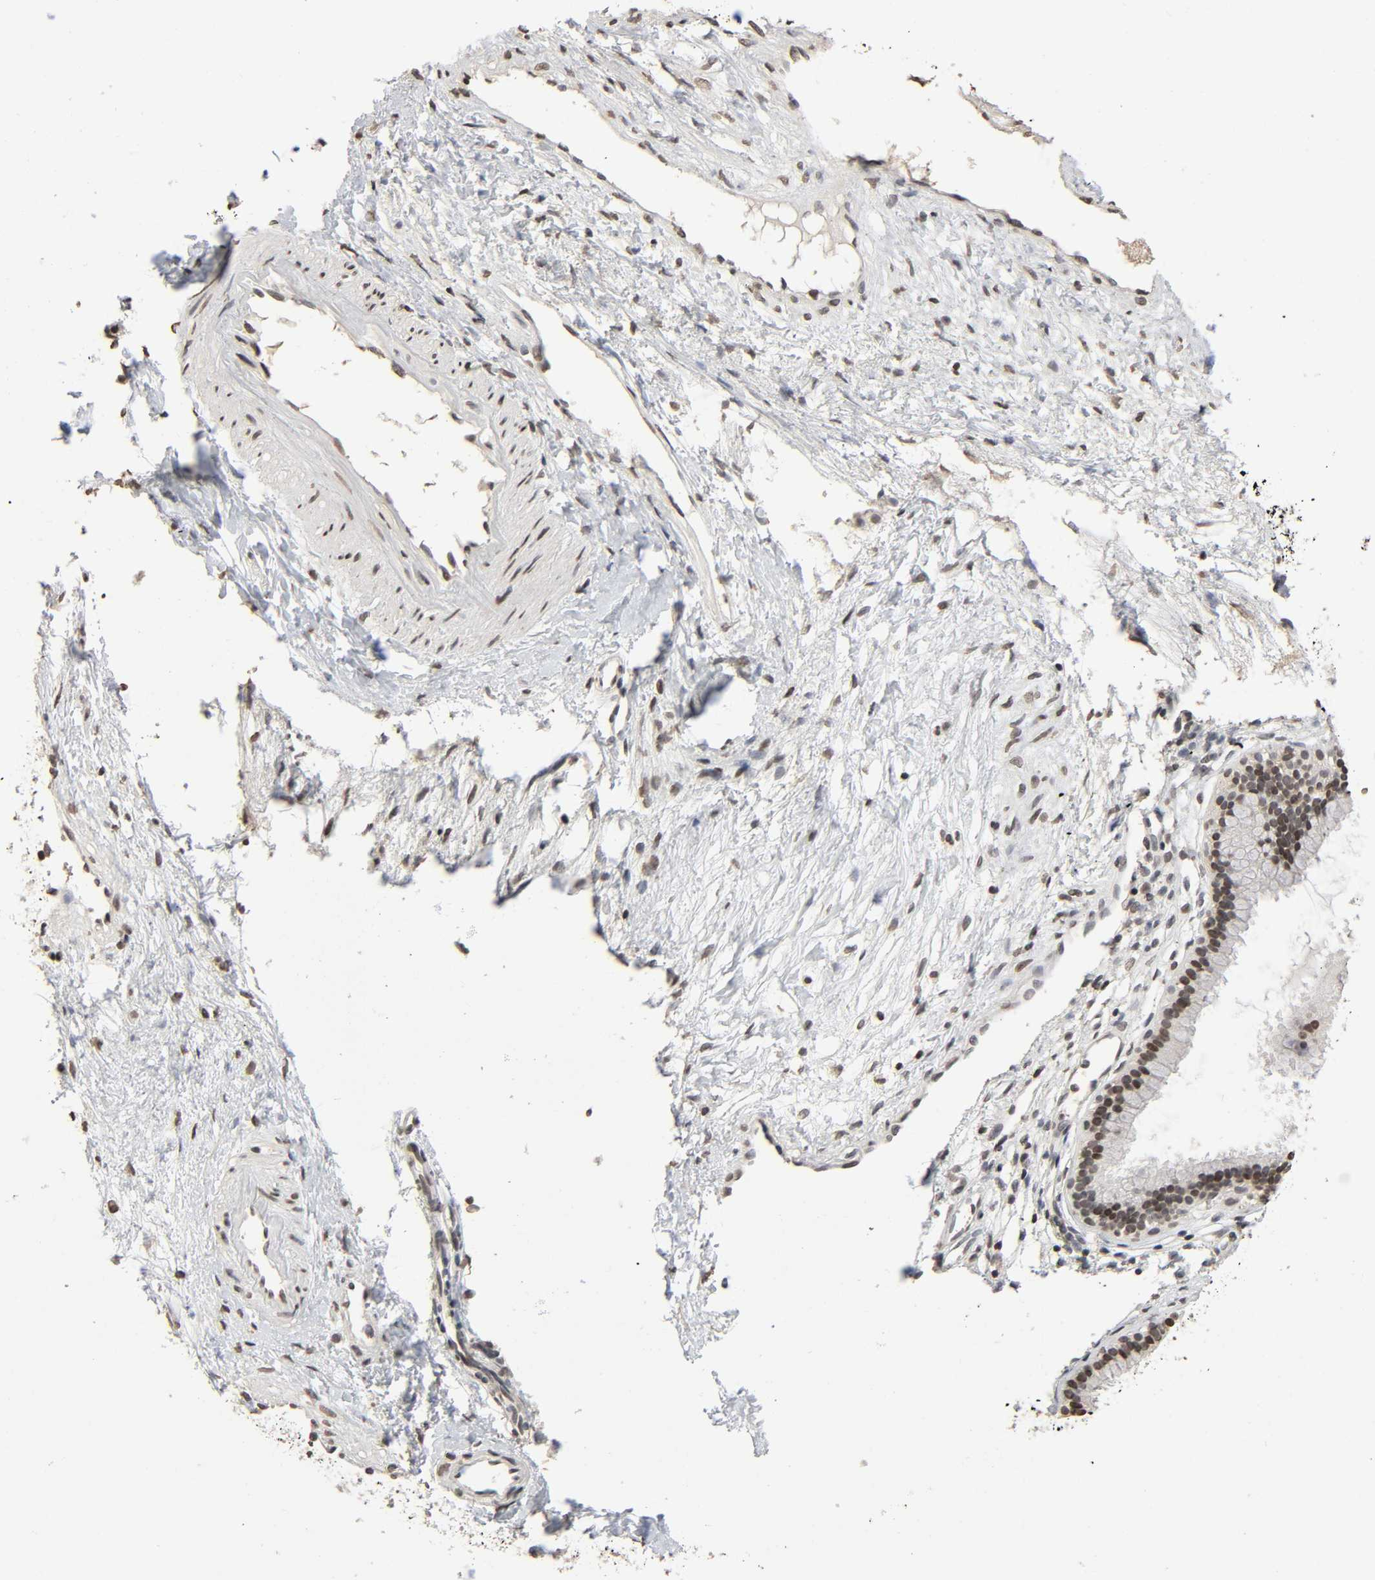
{"staining": {"intensity": "weak", "quantity": "25%-75%", "location": "nuclear"}, "tissue": "nasopharynx", "cell_type": "Respiratory epithelial cells", "image_type": "normal", "snomed": [{"axis": "morphology", "description": "Normal tissue, NOS"}, {"axis": "topography", "description": "Nasopharynx"}], "caption": "Nasopharynx stained with a brown dye displays weak nuclear positive staining in about 25%-75% of respiratory epithelial cells.", "gene": "STK4", "patient": {"sex": "male", "age": 21}}